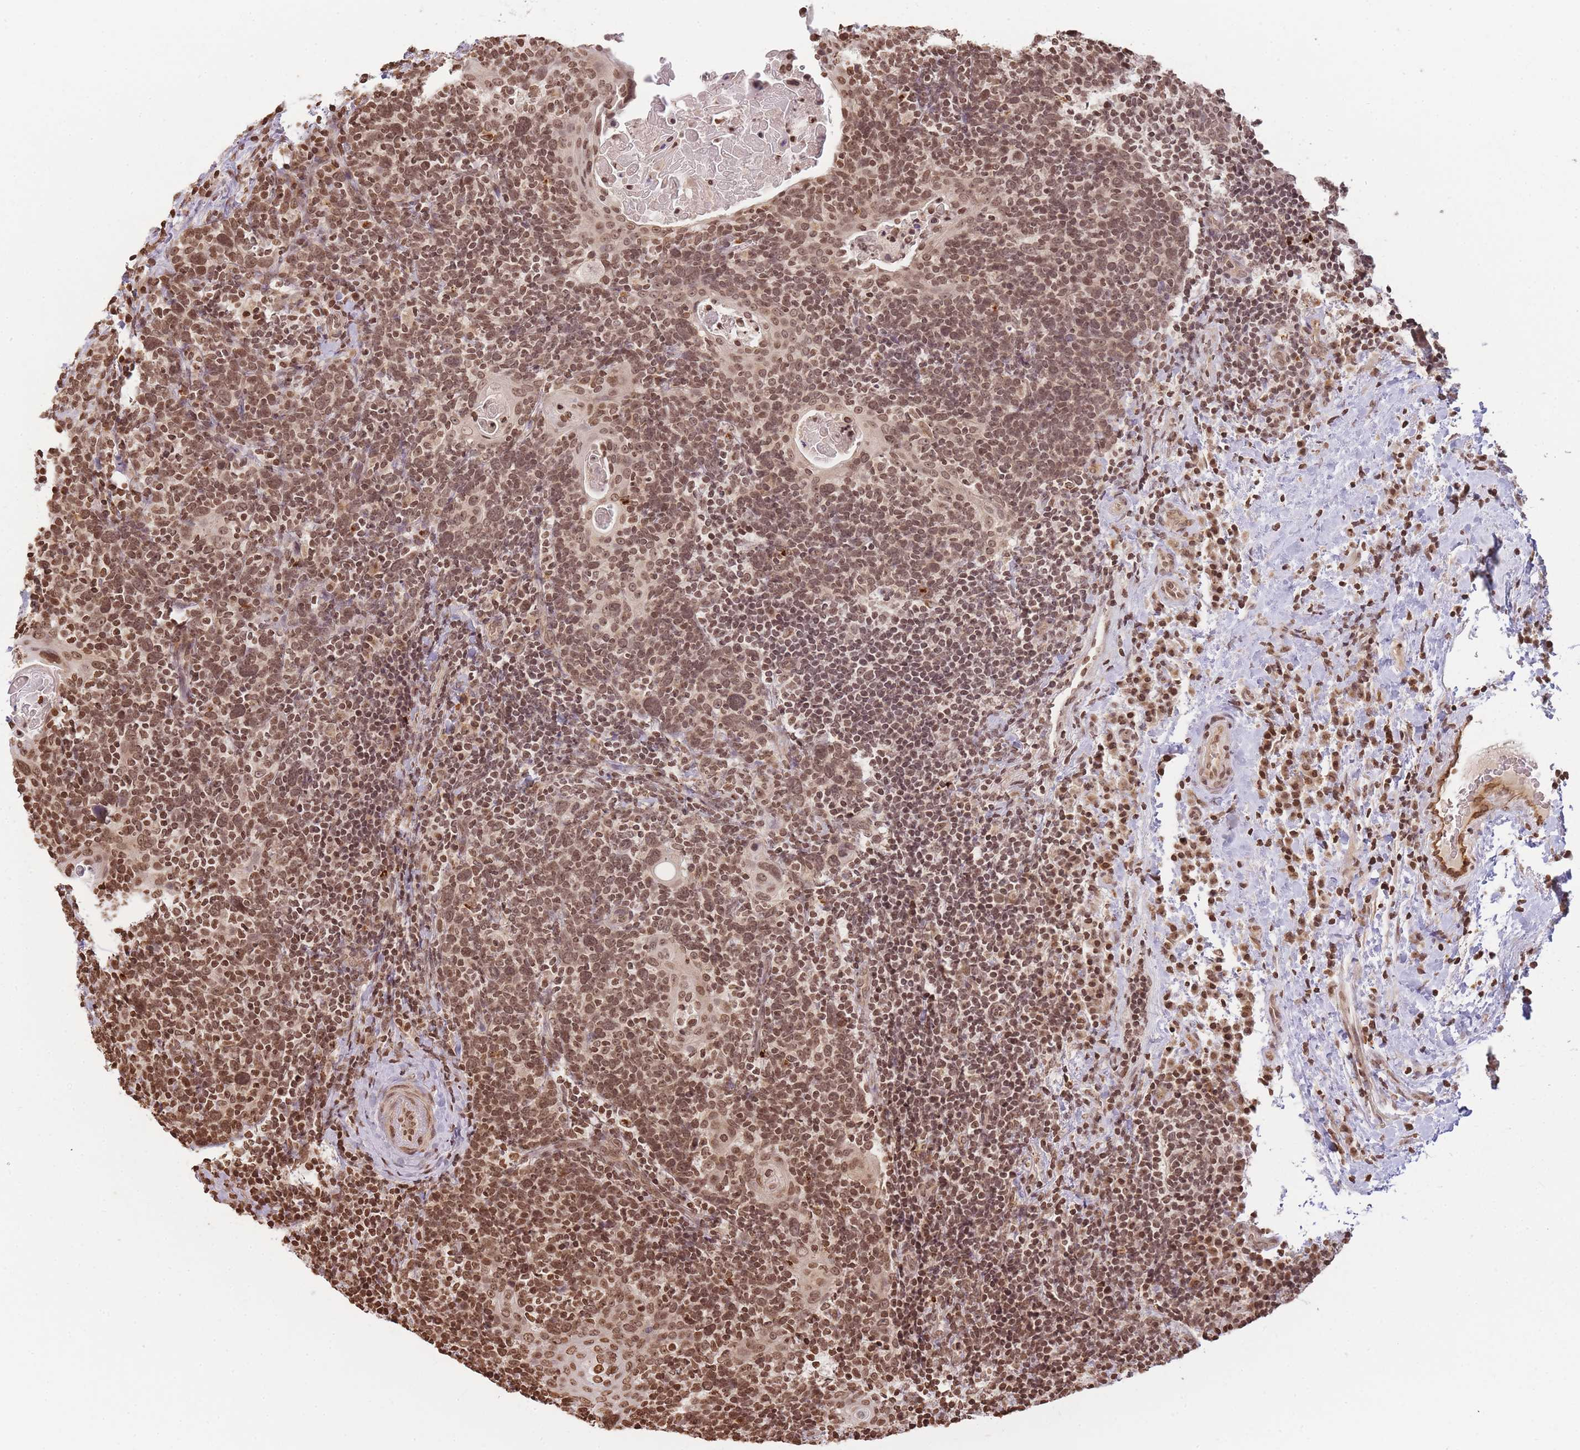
{"staining": {"intensity": "moderate", "quantity": ">75%", "location": "nuclear"}, "tissue": "head and neck cancer", "cell_type": "Tumor cells", "image_type": "cancer", "snomed": [{"axis": "morphology", "description": "Squamous cell carcinoma, NOS"}, {"axis": "morphology", "description": "Squamous cell carcinoma, metastatic, NOS"}, {"axis": "topography", "description": "Lymph node"}, {"axis": "topography", "description": "Head-Neck"}], "caption": "Immunohistochemical staining of head and neck metastatic squamous cell carcinoma exhibits medium levels of moderate nuclear protein positivity in approximately >75% of tumor cells.", "gene": "WWTR1", "patient": {"sex": "male", "age": 62}}